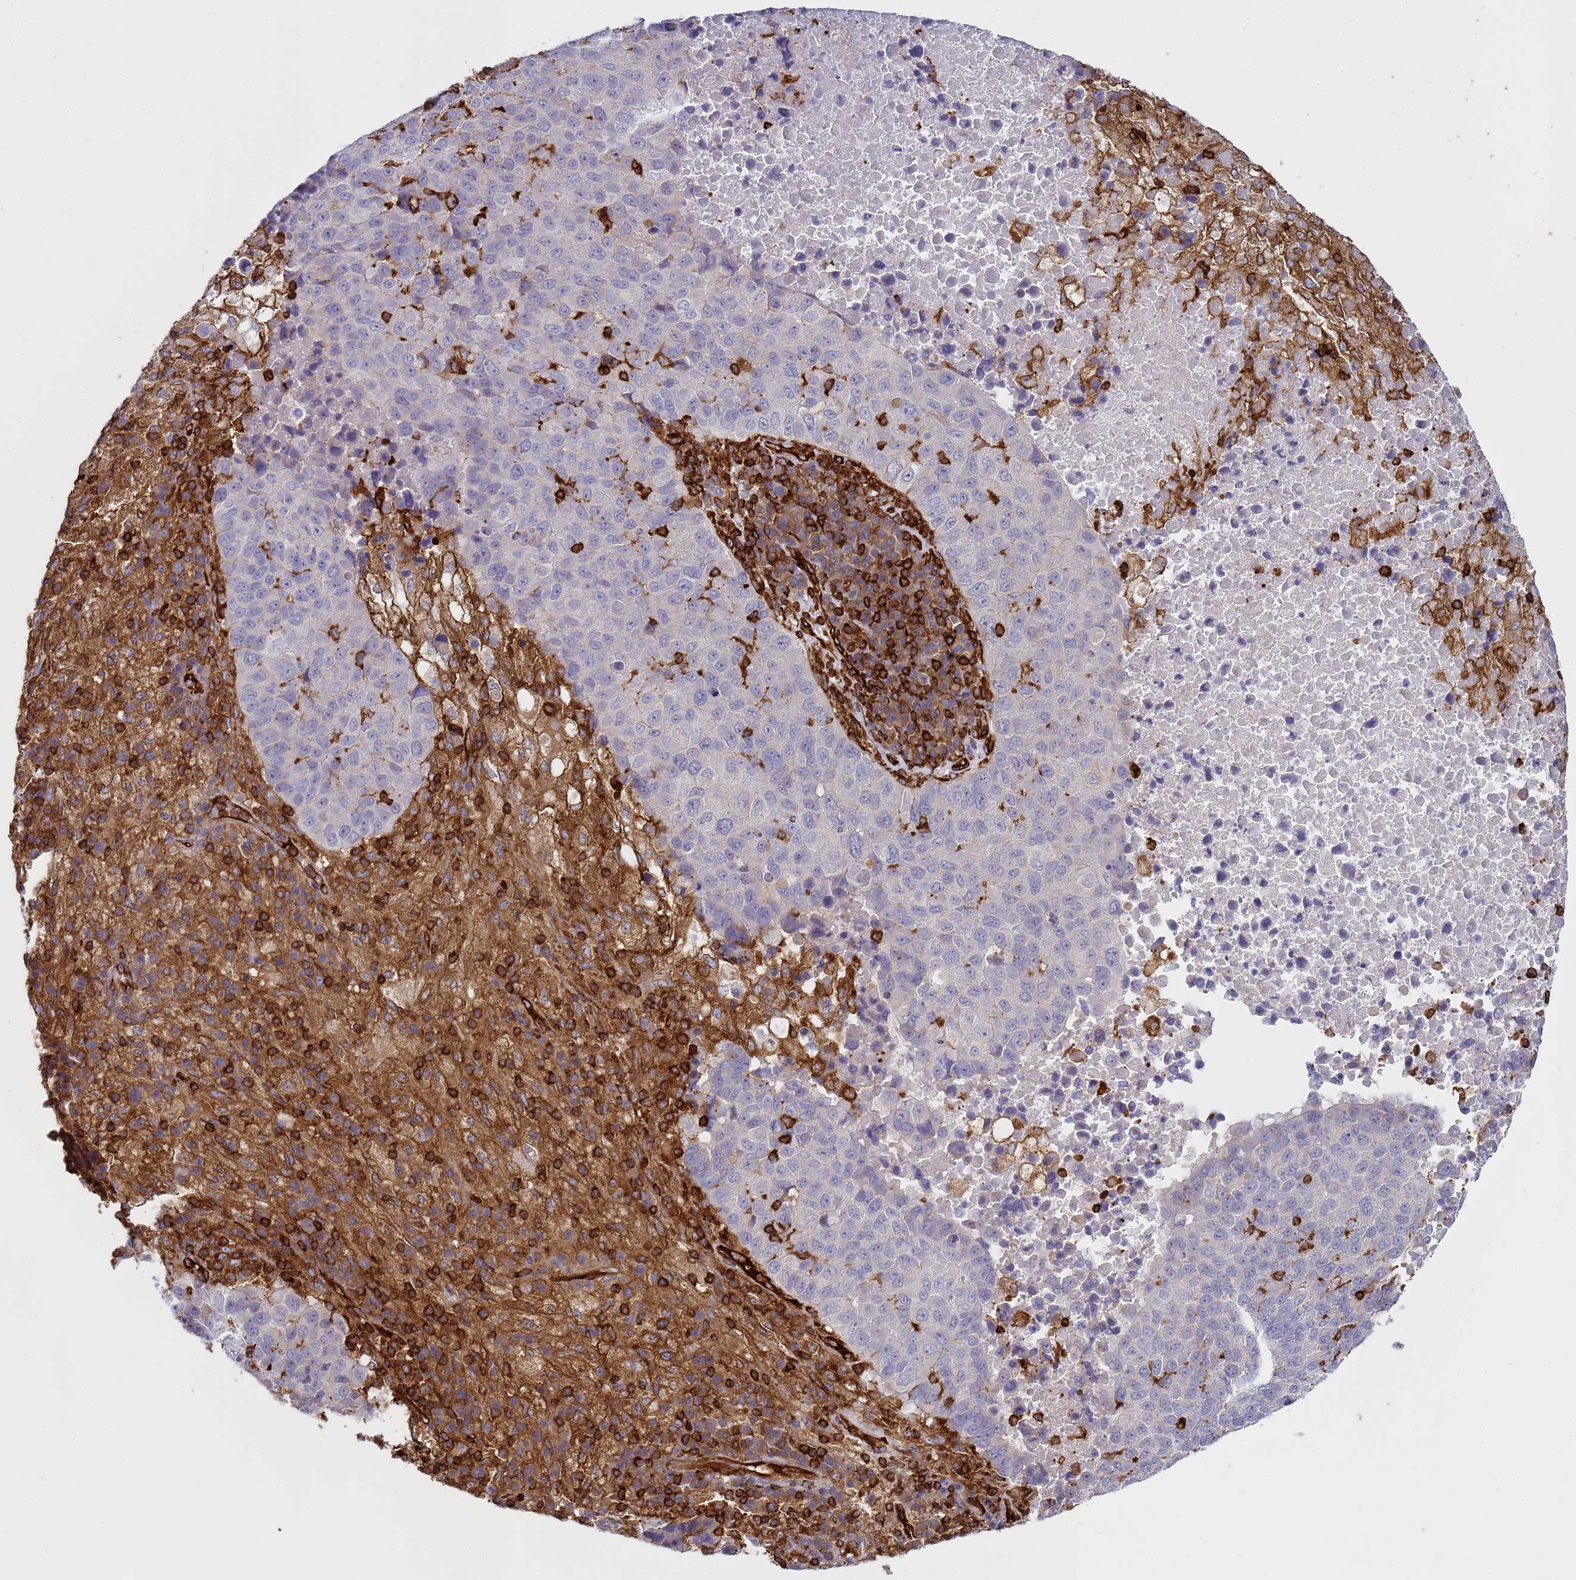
{"staining": {"intensity": "negative", "quantity": "none", "location": "none"}, "tissue": "lung cancer", "cell_type": "Tumor cells", "image_type": "cancer", "snomed": [{"axis": "morphology", "description": "Squamous cell carcinoma, NOS"}, {"axis": "topography", "description": "Lung"}], "caption": "The immunohistochemistry image has no significant staining in tumor cells of lung cancer tissue. The staining is performed using DAB (3,3'-diaminobenzidine) brown chromogen with nuclei counter-stained in using hematoxylin.", "gene": "ZBTB8OS", "patient": {"sex": "male", "age": 73}}